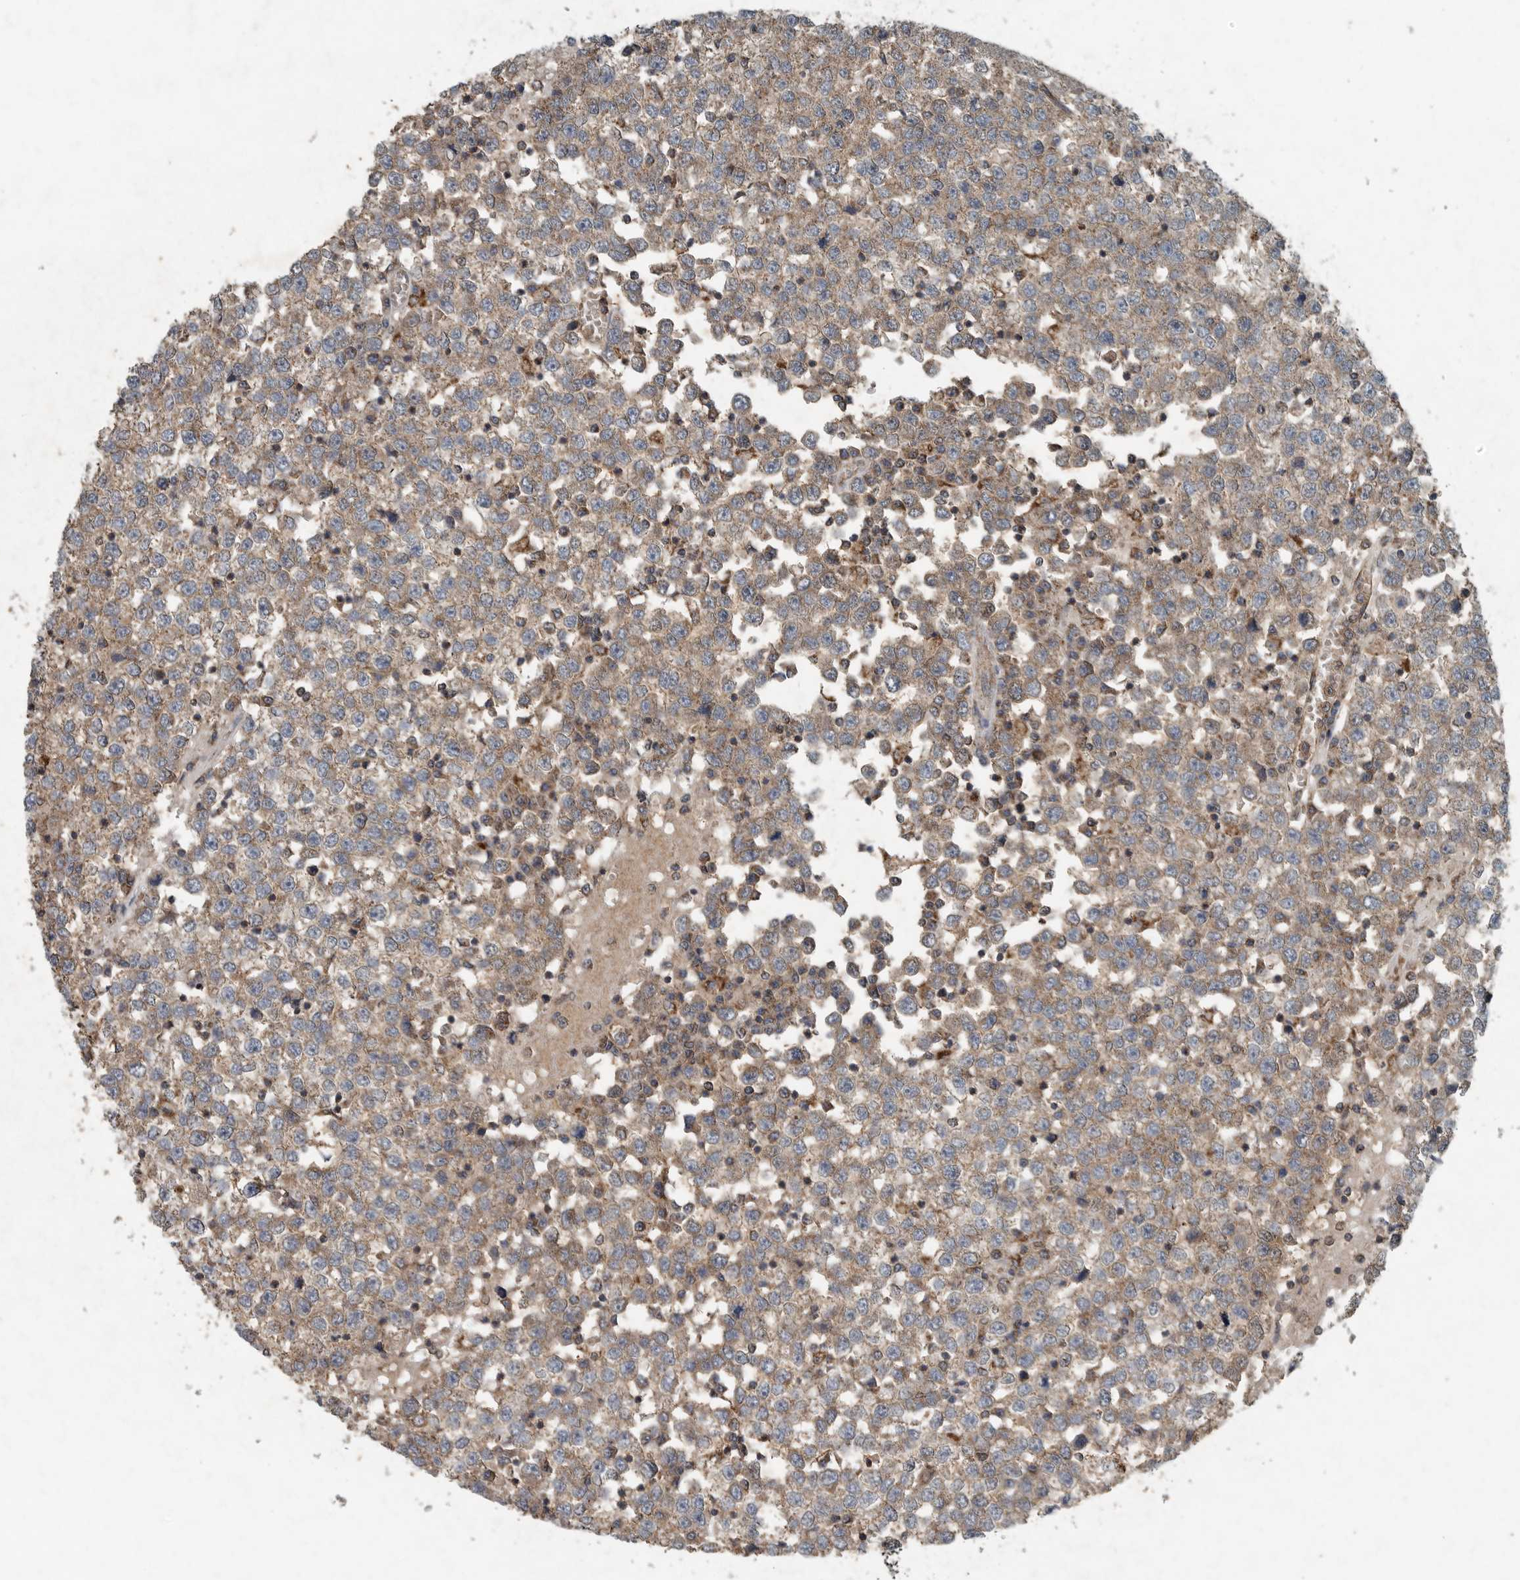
{"staining": {"intensity": "moderate", "quantity": ">75%", "location": "cytoplasmic/membranous"}, "tissue": "testis cancer", "cell_type": "Tumor cells", "image_type": "cancer", "snomed": [{"axis": "morphology", "description": "Seminoma, NOS"}, {"axis": "topography", "description": "Testis"}], "caption": "Testis seminoma tissue shows moderate cytoplasmic/membranous expression in approximately >75% of tumor cells, visualized by immunohistochemistry.", "gene": "IL6ST", "patient": {"sex": "male", "age": 65}}